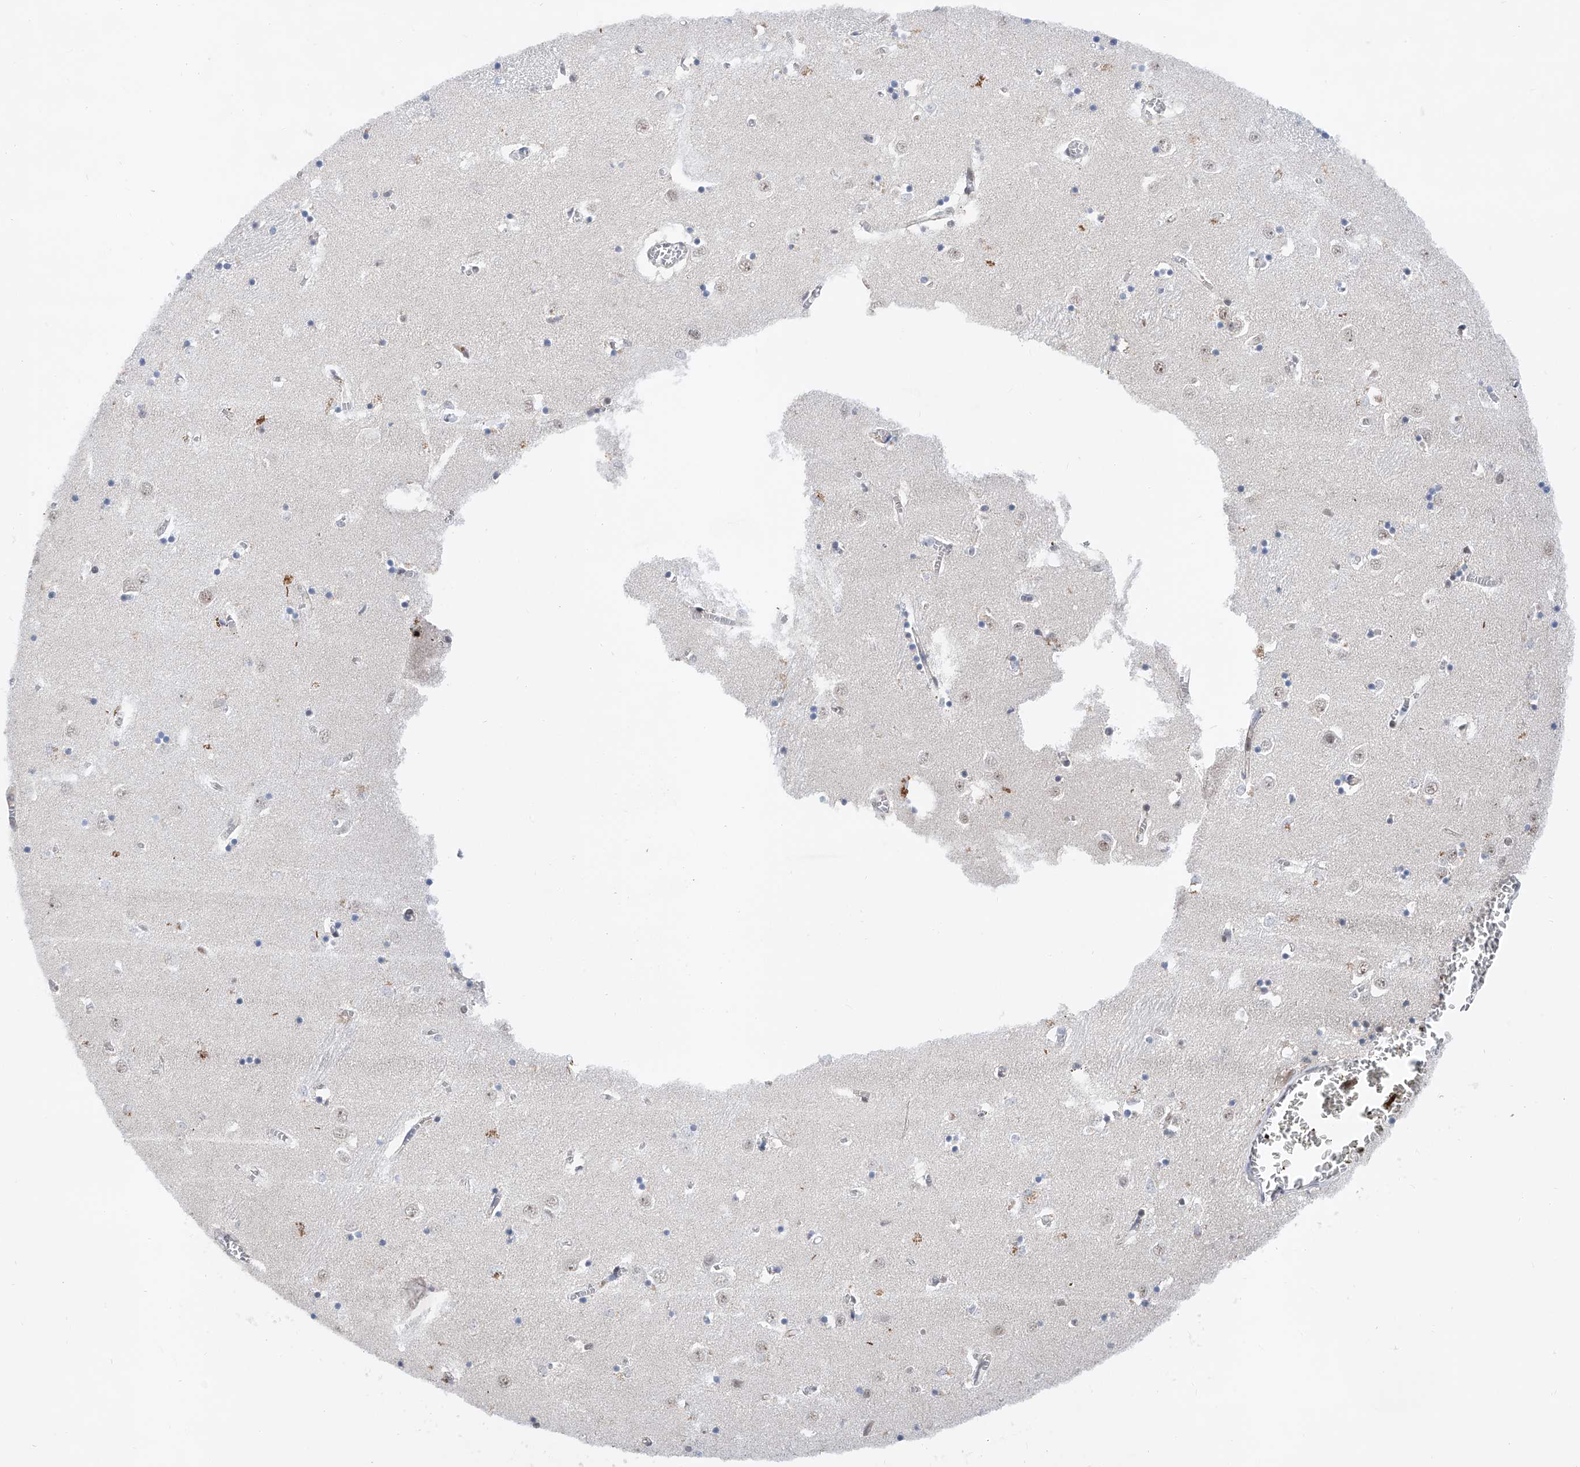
{"staining": {"intensity": "moderate", "quantity": "<25%", "location": "nuclear"}, "tissue": "caudate", "cell_type": "Glial cells", "image_type": "normal", "snomed": [{"axis": "morphology", "description": "Normal tissue, NOS"}, {"axis": "topography", "description": "Lateral ventricle wall"}], "caption": "IHC (DAB (3,3'-diaminobenzidine)) staining of normal caudate shows moderate nuclear protein staining in approximately <25% of glial cells.", "gene": "SNRNP200", "patient": {"sex": "male", "age": 70}}